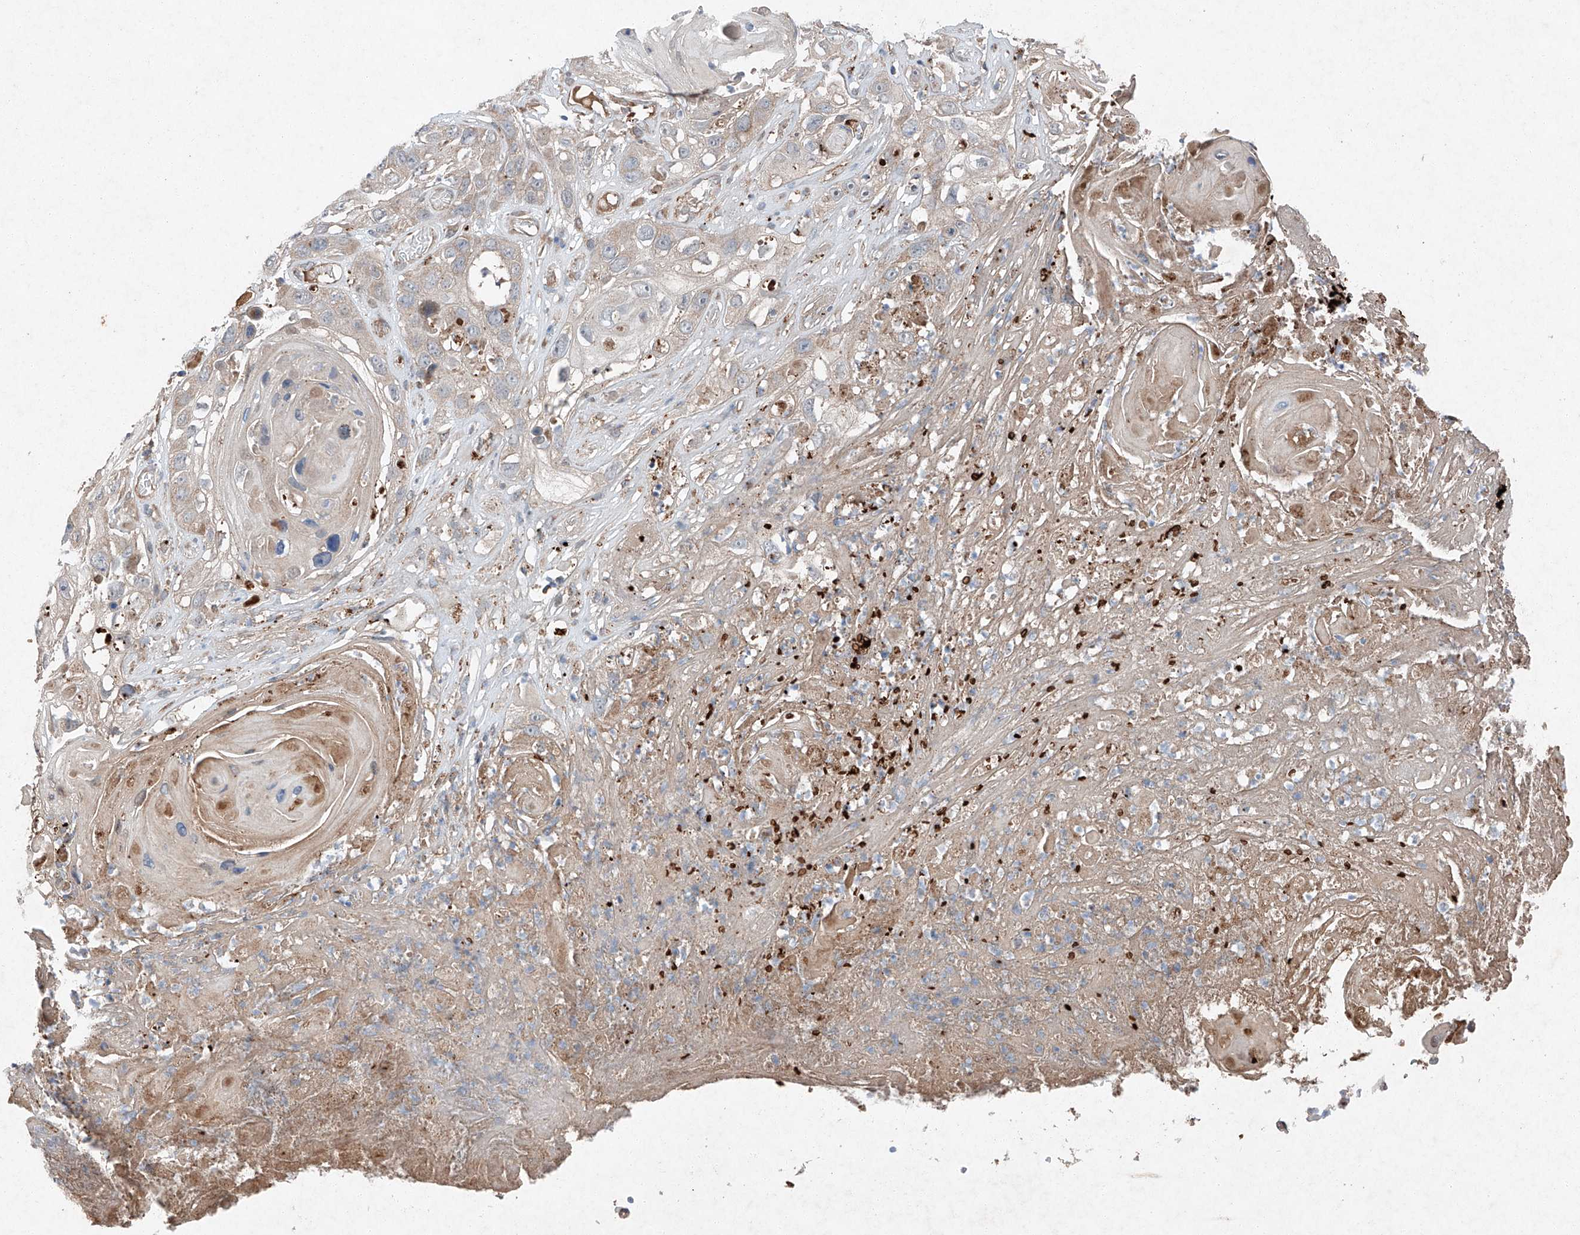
{"staining": {"intensity": "weak", "quantity": "25%-75%", "location": "cytoplasmic/membranous"}, "tissue": "skin cancer", "cell_type": "Tumor cells", "image_type": "cancer", "snomed": [{"axis": "morphology", "description": "Squamous cell carcinoma, NOS"}, {"axis": "topography", "description": "Skin"}], "caption": "Immunohistochemical staining of human squamous cell carcinoma (skin) demonstrates weak cytoplasmic/membranous protein staining in about 25%-75% of tumor cells.", "gene": "RUSC1", "patient": {"sex": "male", "age": 55}}